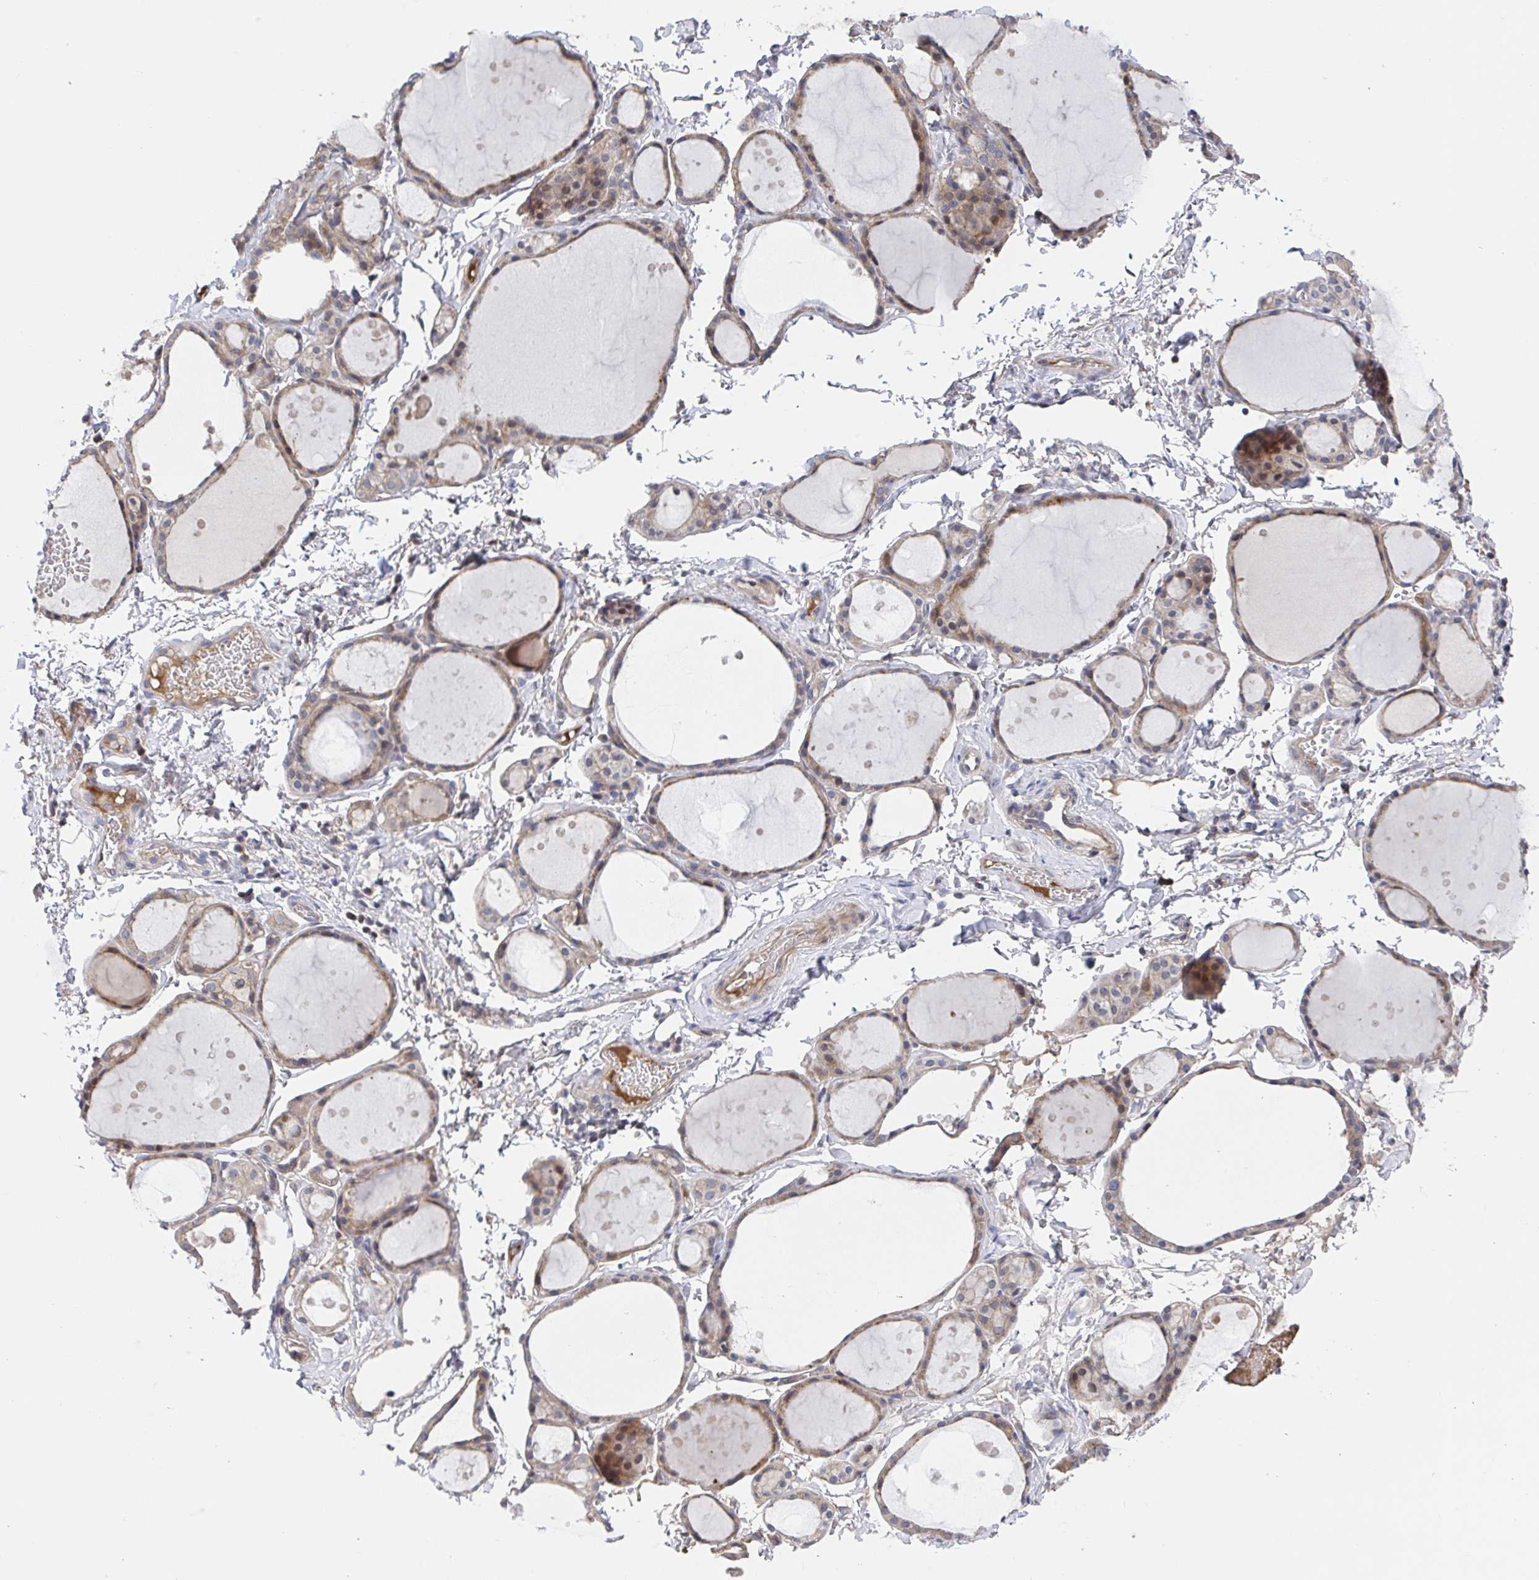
{"staining": {"intensity": "moderate", "quantity": "25%-75%", "location": "cytoplasmic/membranous"}, "tissue": "thyroid gland", "cell_type": "Glandular cells", "image_type": "normal", "snomed": [{"axis": "morphology", "description": "Normal tissue, NOS"}, {"axis": "topography", "description": "Thyroid gland"}], "caption": "Immunohistochemistry micrograph of benign human thyroid gland stained for a protein (brown), which demonstrates medium levels of moderate cytoplasmic/membranous staining in about 25%-75% of glandular cells.", "gene": "DHRS12", "patient": {"sex": "male", "age": 68}}